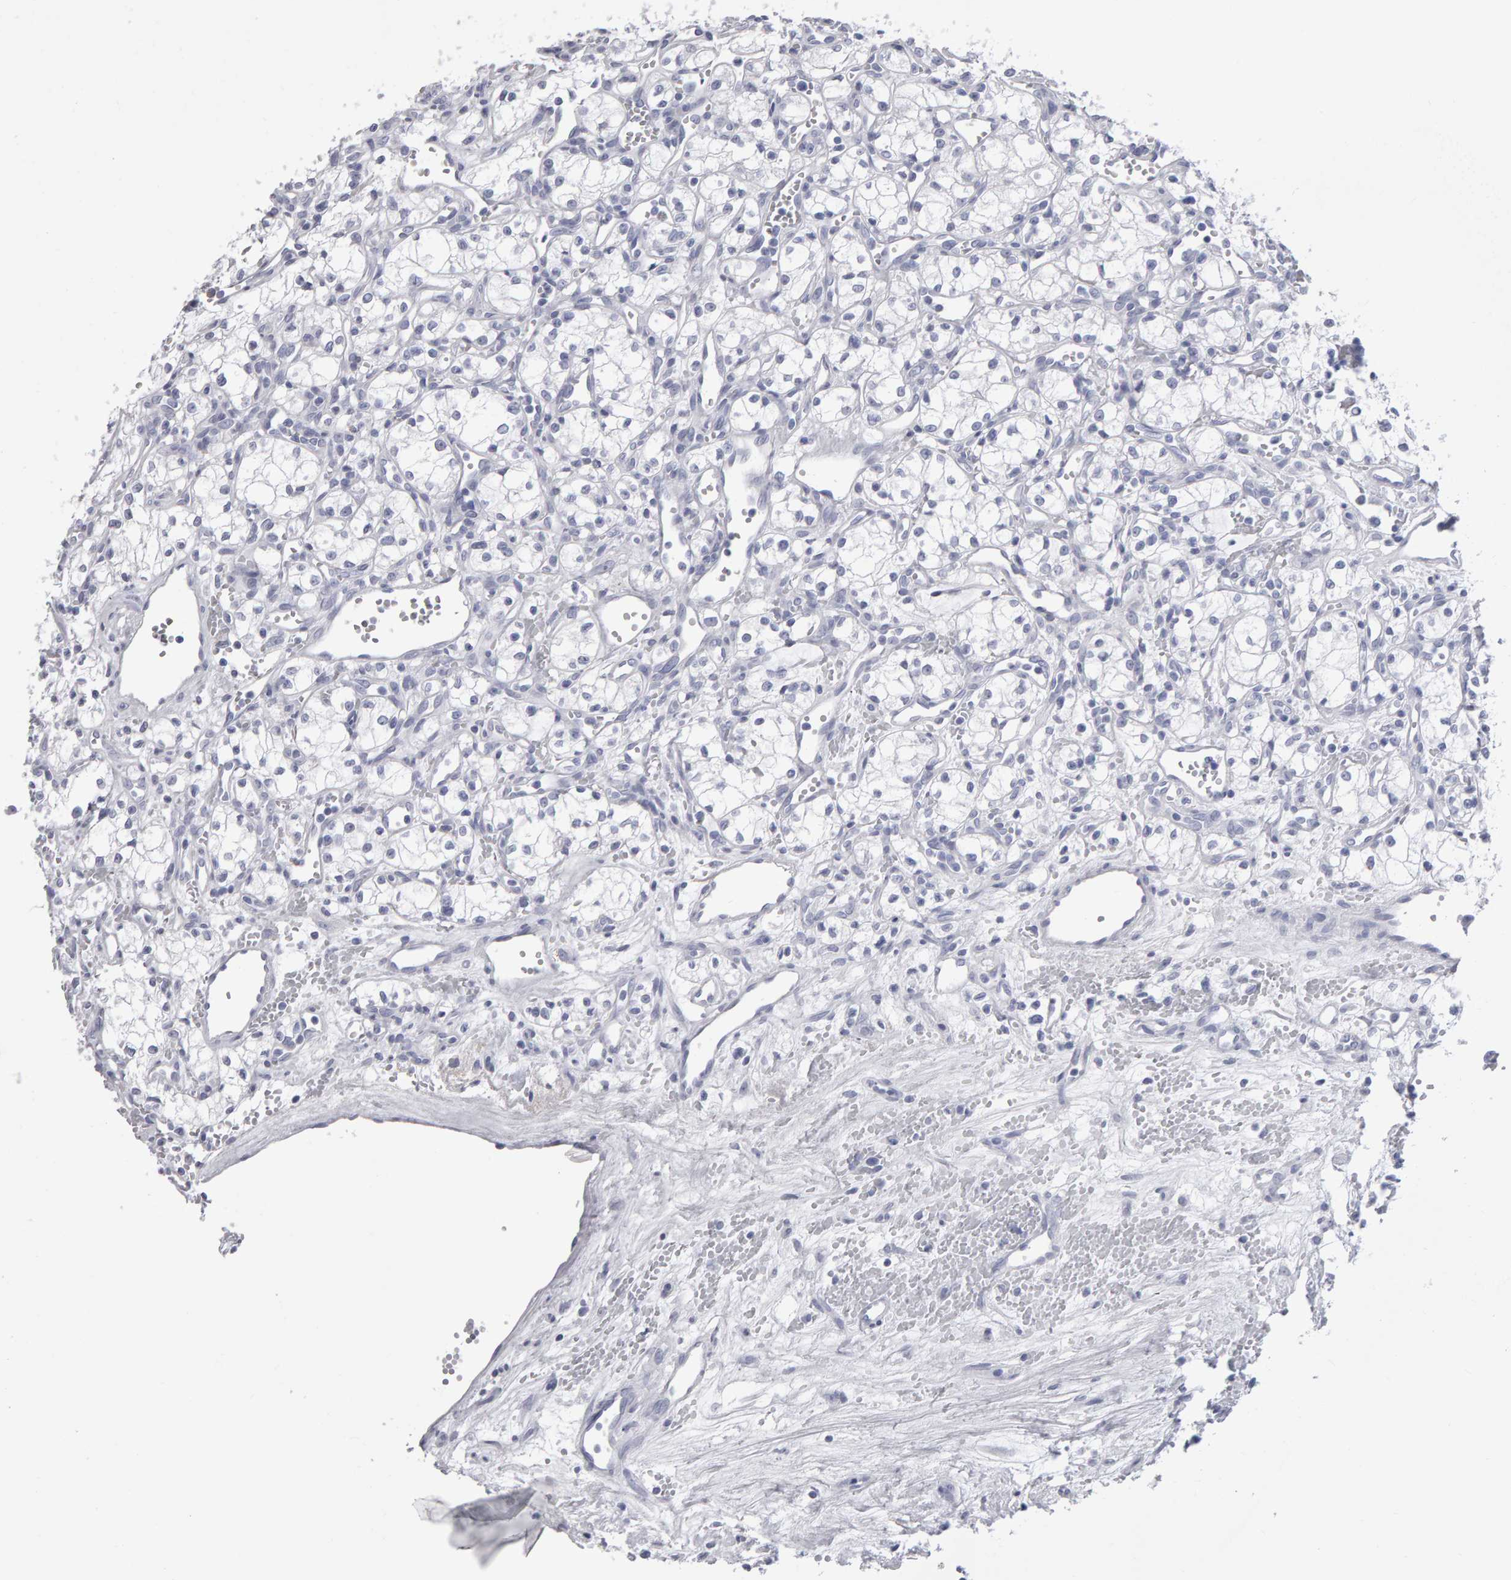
{"staining": {"intensity": "negative", "quantity": "none", "location": "none"}, "tissue": "renal cancer", "cell_type": "Tumor cells", "image_type": "cancer", "snomed": [{"axis": "morphology", "description": "Adenocarcinoma, NOS"}, {"axis": "topography", "description": "Kidney"}], "caption": "Immunohistochemistry of human renal adenocarcinoma reveals no positivity in tumor cells.", "gene": "NCDN", "patient": {"sex": "male", "age": 59}}